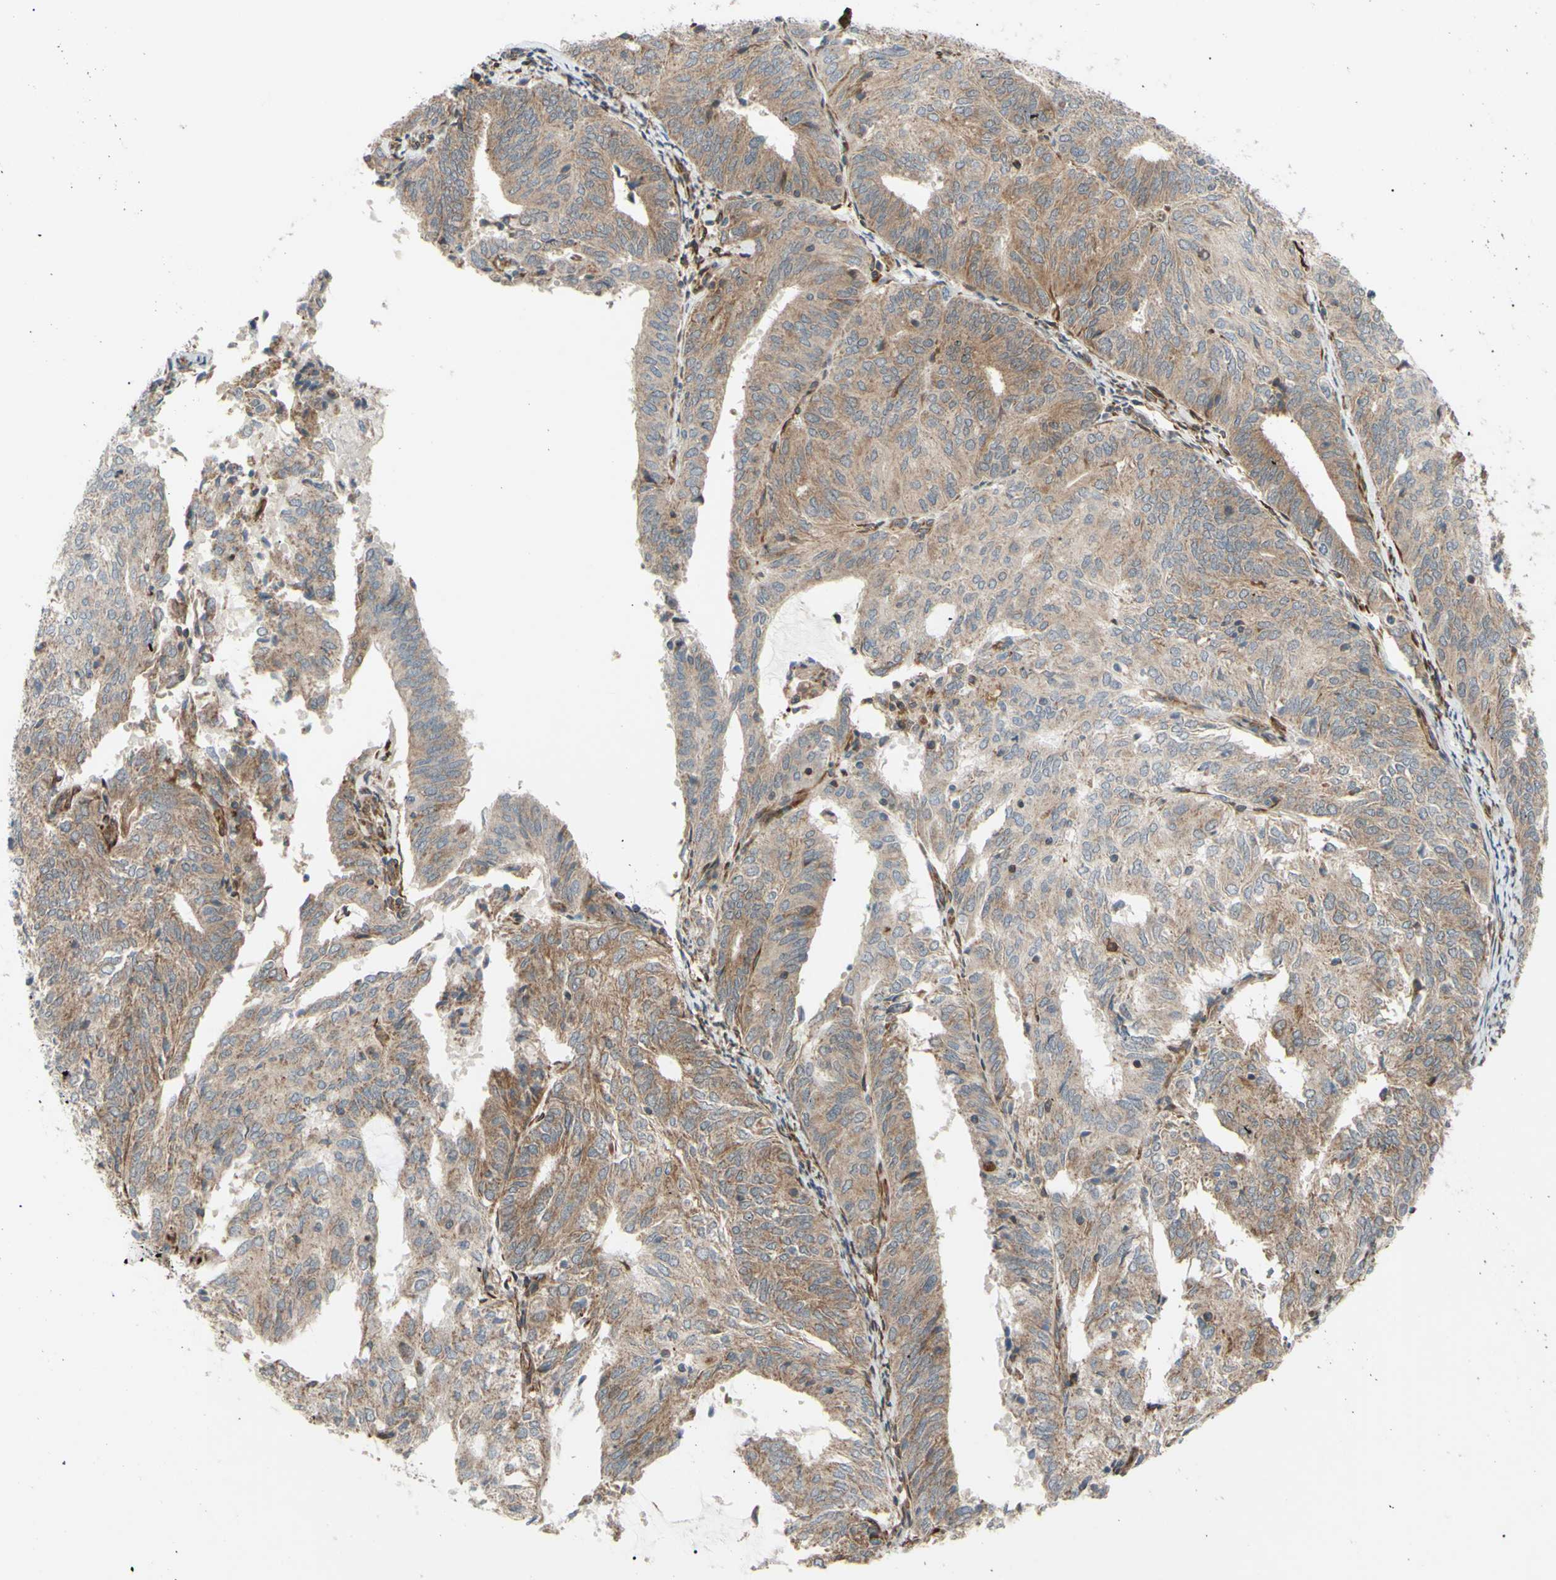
{"staining": {"intensity": "weak", "quantity": ">75%", "location": "cytoplasmic/membranous"}, "tissue": "endometrial cancer", "cell_type": "Tumor cells", "image_type": "cancer", "snomed": [{"axis": "morphology", "description": "Adenocarcinoma, NOS"}, {"axis": "topography", "description": "Uterus"}], "caption": "Protein staining reveals weak cytoplasmic/membranous staining in about >75% of tumor cells in endometrial cancer.", "gene": "PRAF2", "patient": {"sex": "female", "age": 60}}